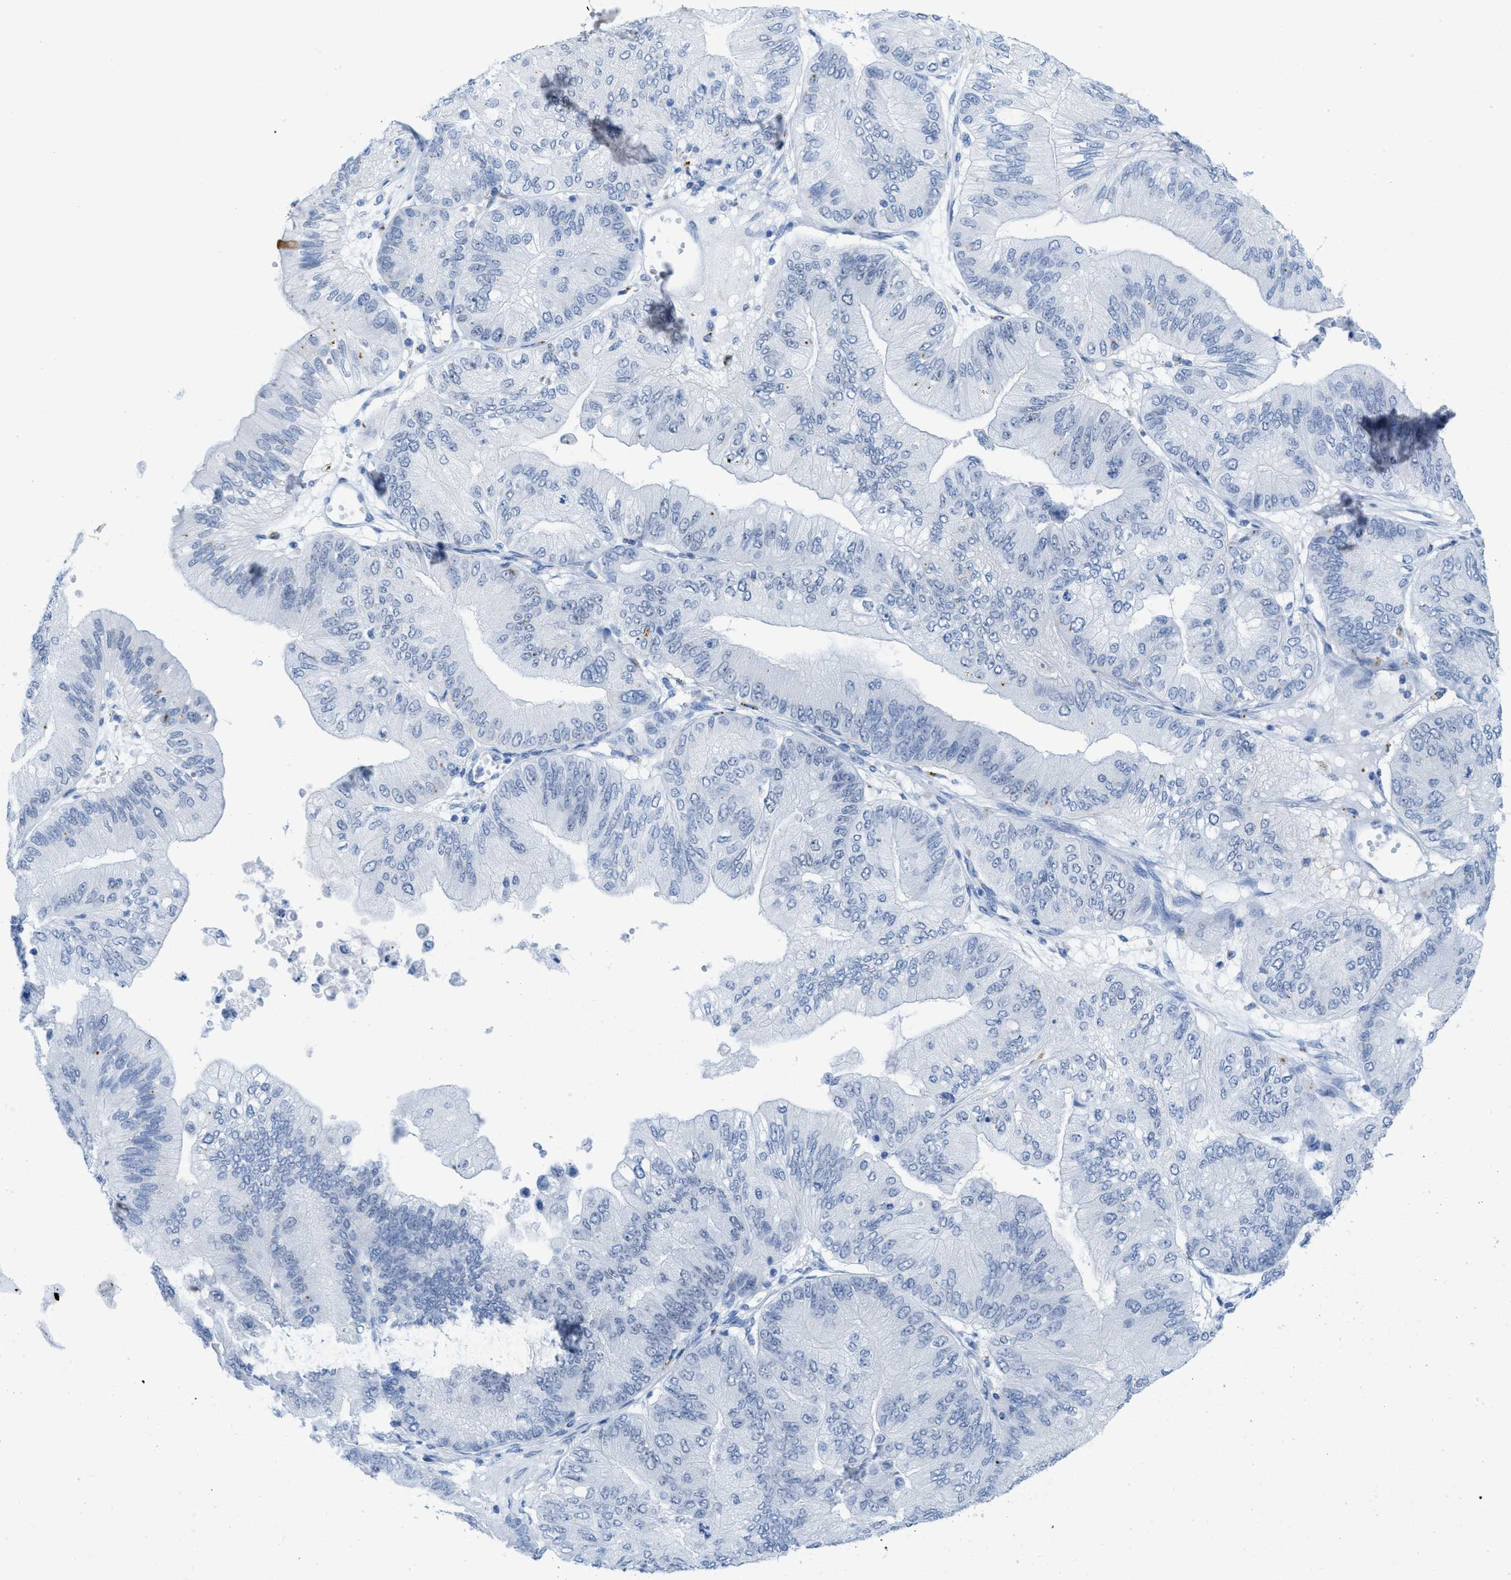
{"staining": {"intensity": "negative", "quantity": "none", "location": "none"}, "tissue": "ovarian cancer", "cell_type": "Tumor cells", "image_type": "cancer", "snomed": [{"axis": "morphology", "description": "Cystadenocarcinoma, mucinous, NOS"}, {"axis": "topography", "description": "Ovary"}], "caption": "Tumor cells show no significant protein staining in ovarian mucinous cystadenocarcinoma. (DAB (3,3'-diaminobenzidine) immunohistochemistry visualized using brightfield microscopy, high magnification).", "gene": "WDR4", "patient": {"sex": "female", "age": 61}}